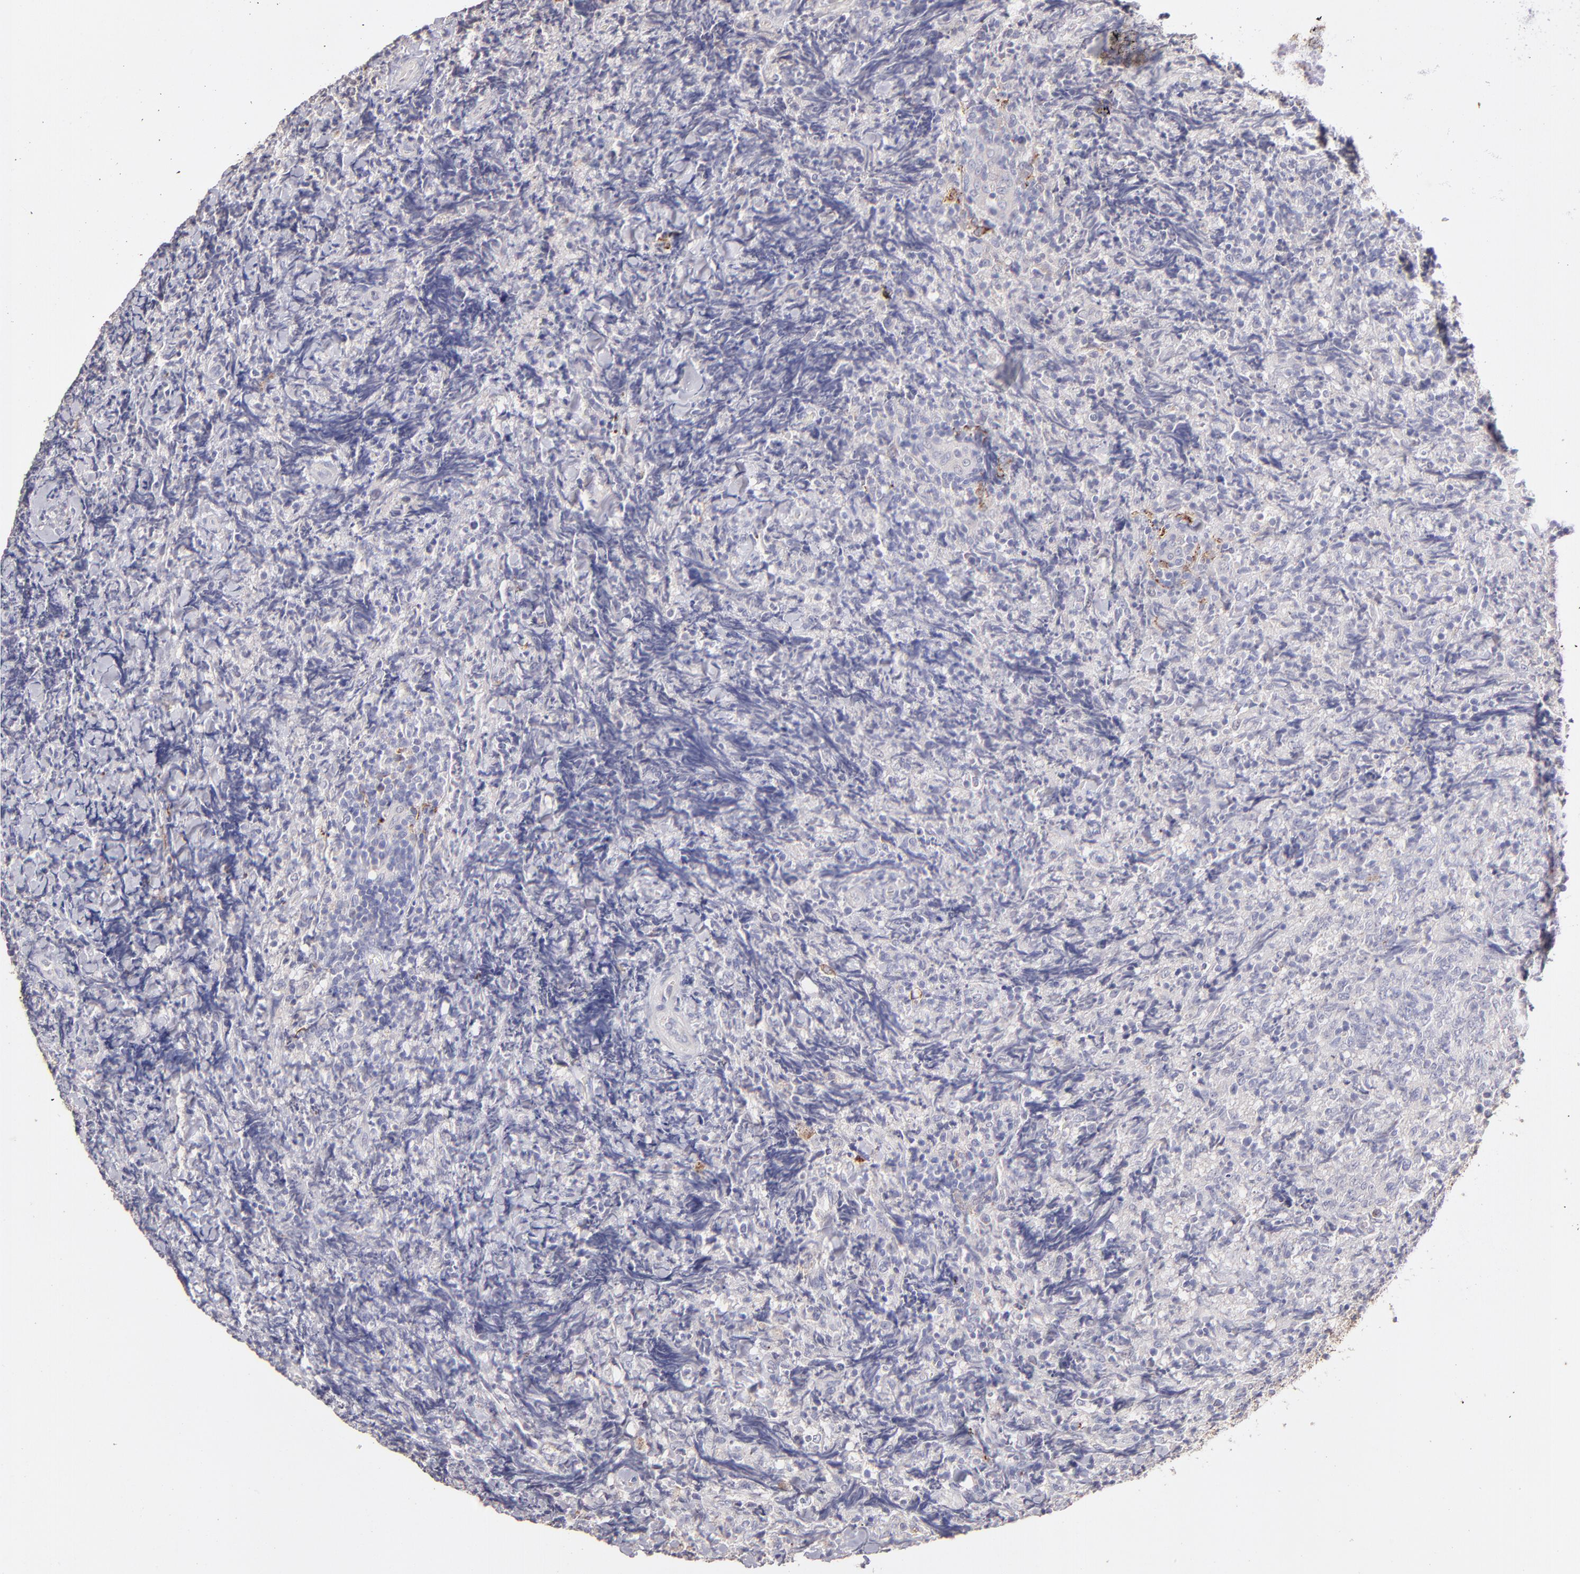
{"staining": {"intensity": "negative", "quantity": "none", "location": "none"}, "tissue": "lymphoma", "cell_type": "Tumor cells", "image_type": "cancer", "snomed": [{"axis": "morphology", "description": "Malignant lymphoma, non-Hodgkin's type, High grade"}, {"axis": "topography", "description": "Tonsil"}], "caption": "Tumor cells show no significant protein staining in lymphoma.", "gene": "GLDC", "patient": {"sex": "female", "age": 36}}